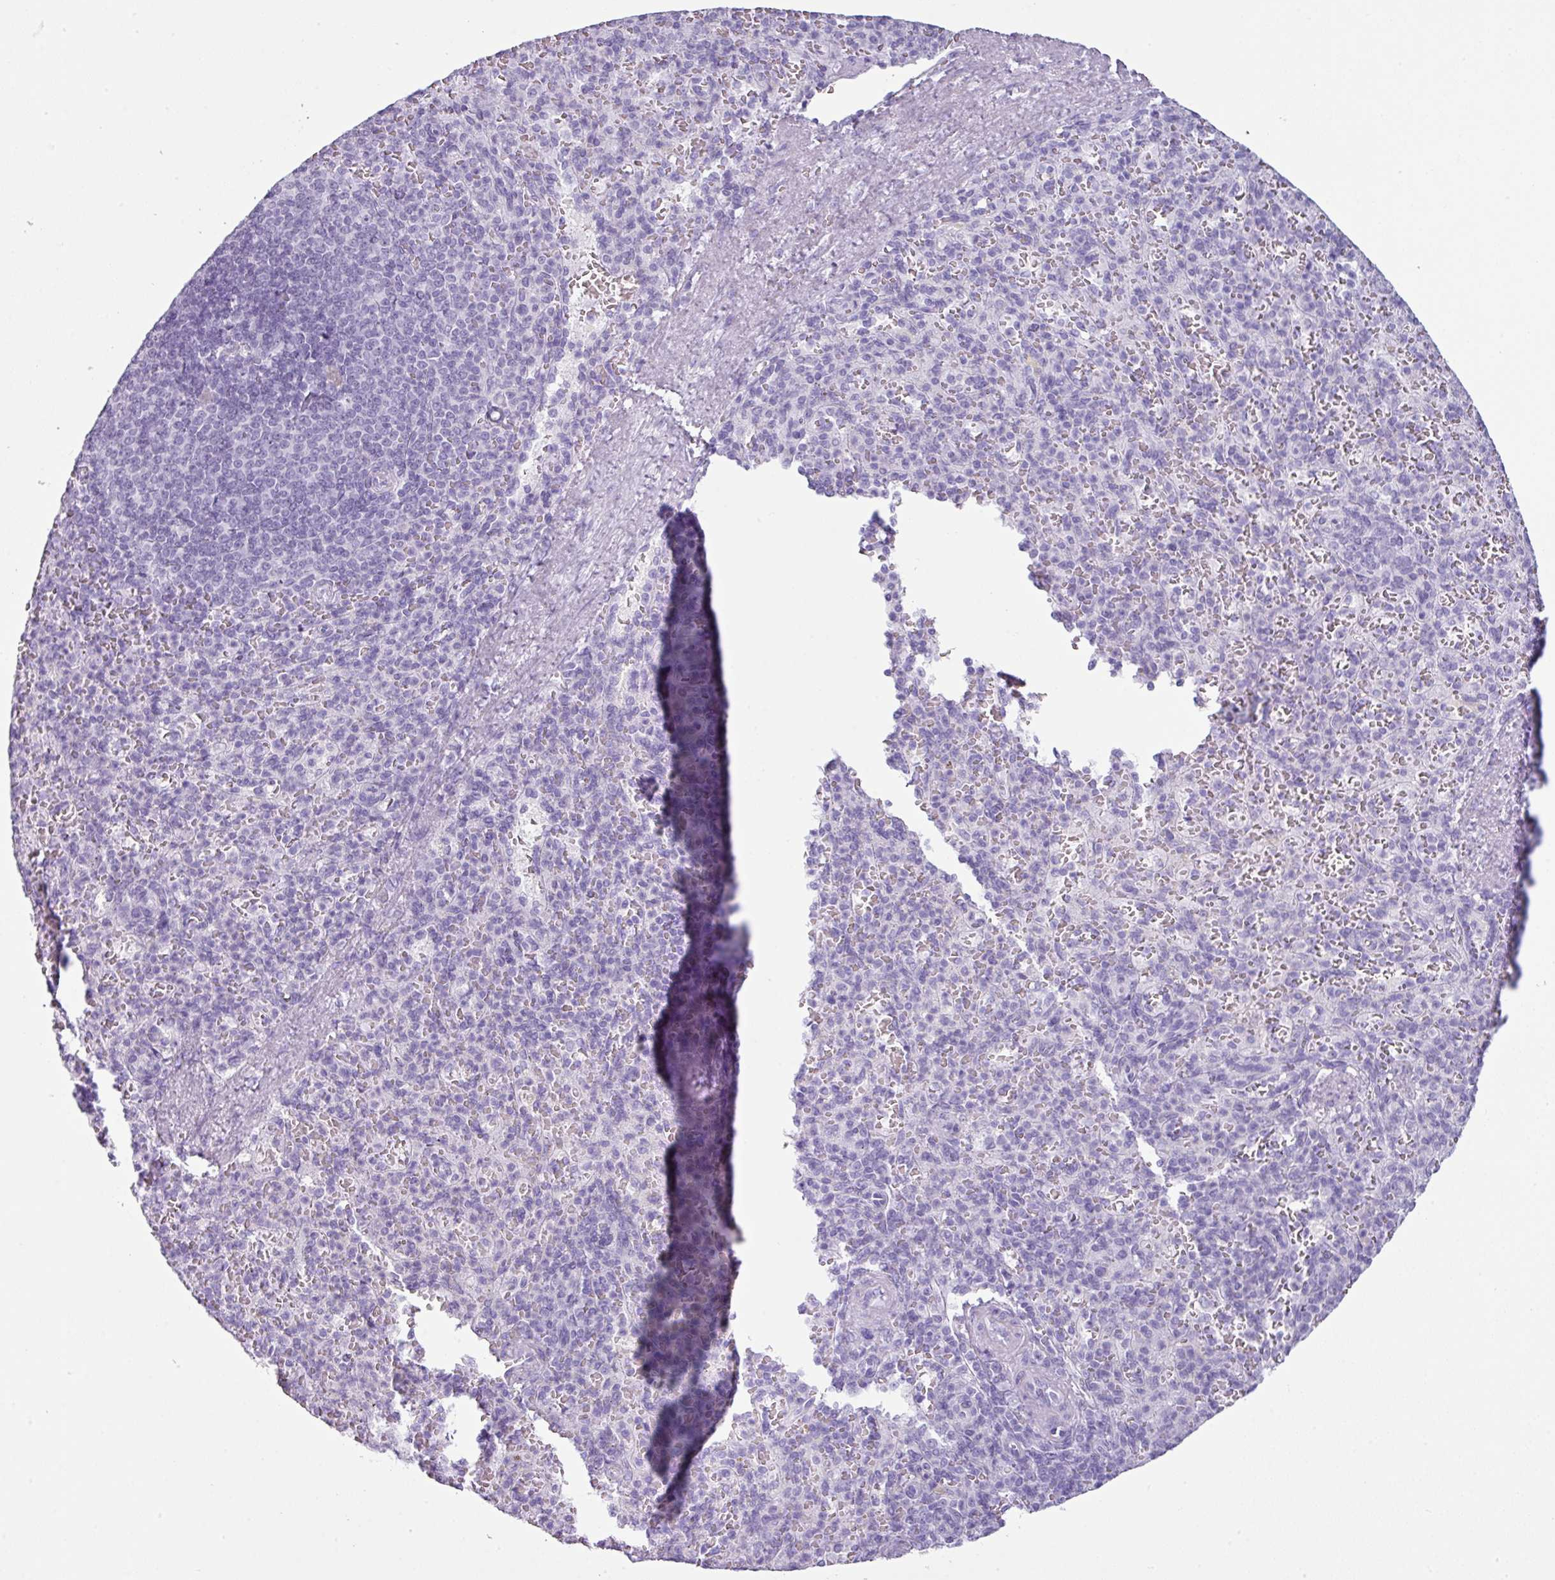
{"staining": {"intensity": "negative", "quantity": "none", "location": "none"}, "tissue": "spleen", "cell_type": "Cells in red pulp", "image_type": "normal", "snomed": [{"axis": "morphology", "description": "Normal tissue, NOS"}, {"axis": "topography", "description": "Spleen"}], "caption": "A histopathology image of human spleen is negative for staining in cells in red pulp. (DAB (3,3'-diaminobenzidine) IHC, high magnification).", "gene": "SCT", "patient": {"sex": "female", "age": 74}}